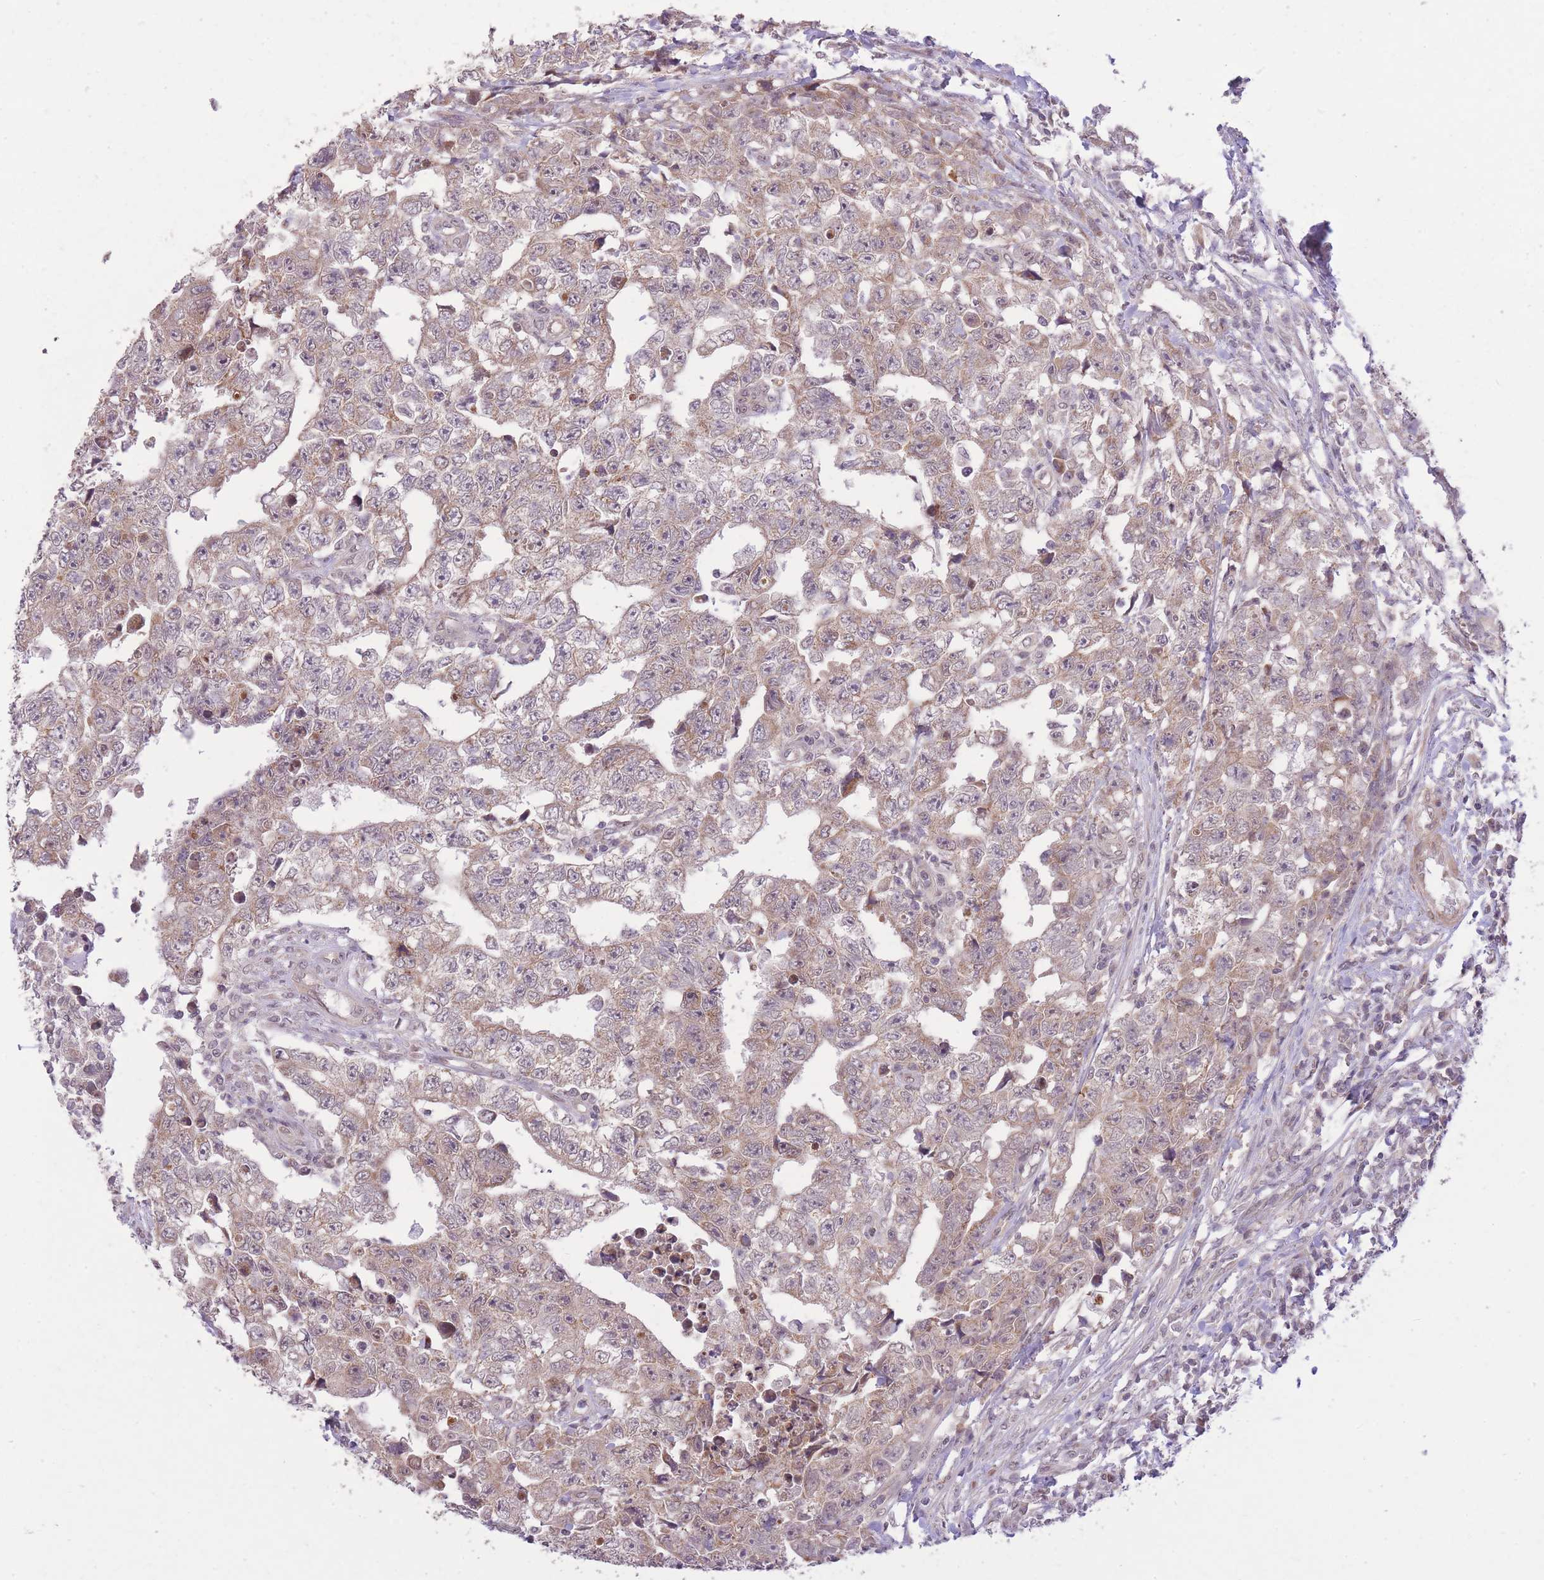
{"staining": {"intensity": "weak", "quantity": "<25%", "location": "cytoplasmic/membranous"}, "tissue": "testis cancer", "cell_type": "Tumor cells", "image_type": "cancer", "snomed": [{"axis": "morphology", "description": "Carcinoma, Embryonal, NOS"}, {"axis": "topography", "description": "Testis"}], "caption": "A photomicrograph of human testis cancer (embryonal carcinoma) is negative for staining in tumor cells.", "gene": "ELOA2", "patient": {"sex": "male", "age": 25}}